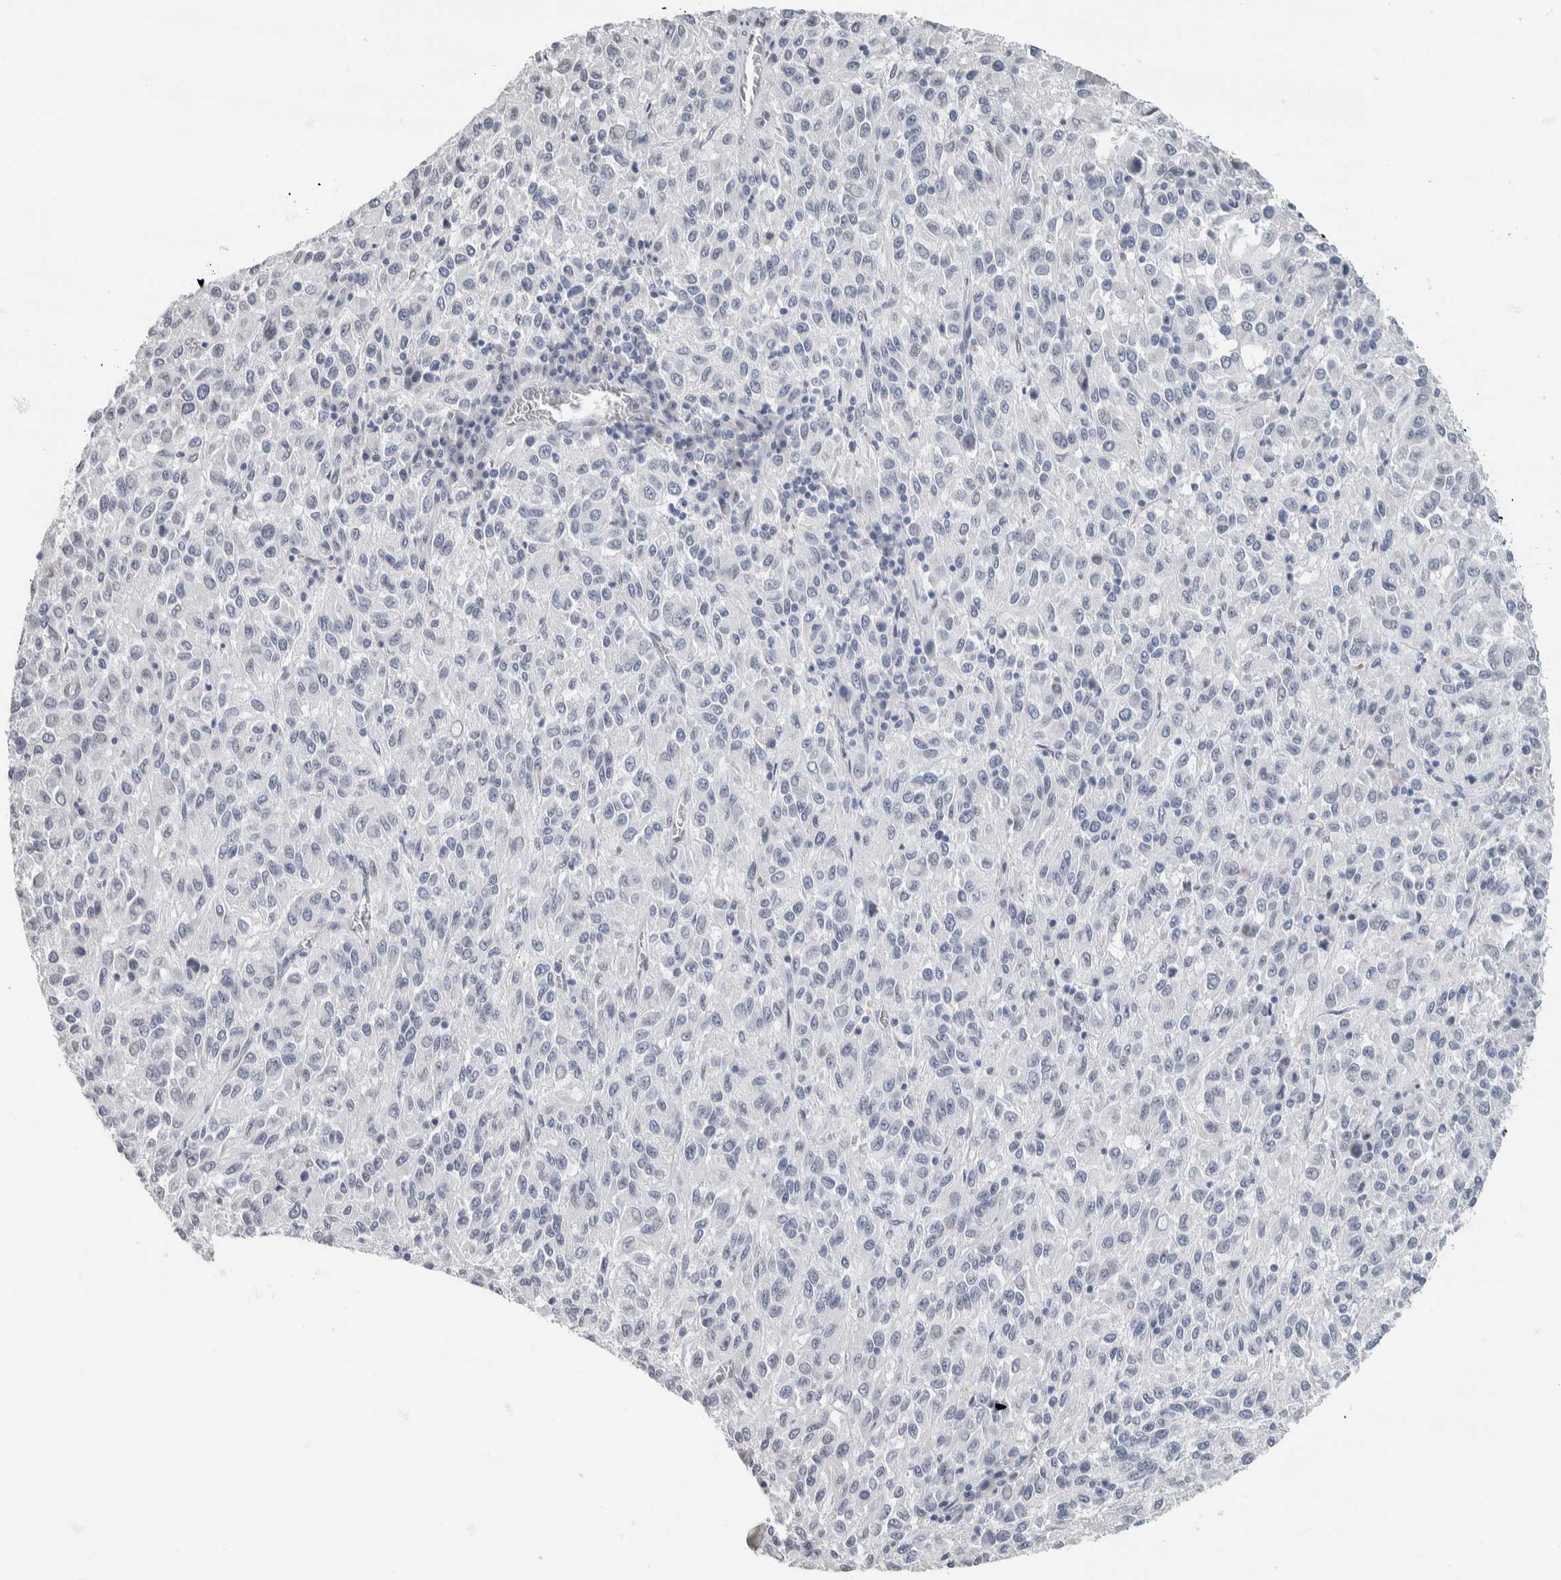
{"staining": {"intensity": "negative", "quantity": "none", "location": "none"}, "tissue": "melanoma", "cell_type": "Tumor cells", "image_type": "cancer", "snomed": [{"axis": "morphology", "description": "Malignant melanoma, Metastatic site"}, {"axis": "topography", "description": "Lung"}], "caption": "Human melanoma stained for a protein using IHC demonstrates no positivity in tumor cells.", "gene": "NEFM", "patient": {"sex": "male", "age": 64}}